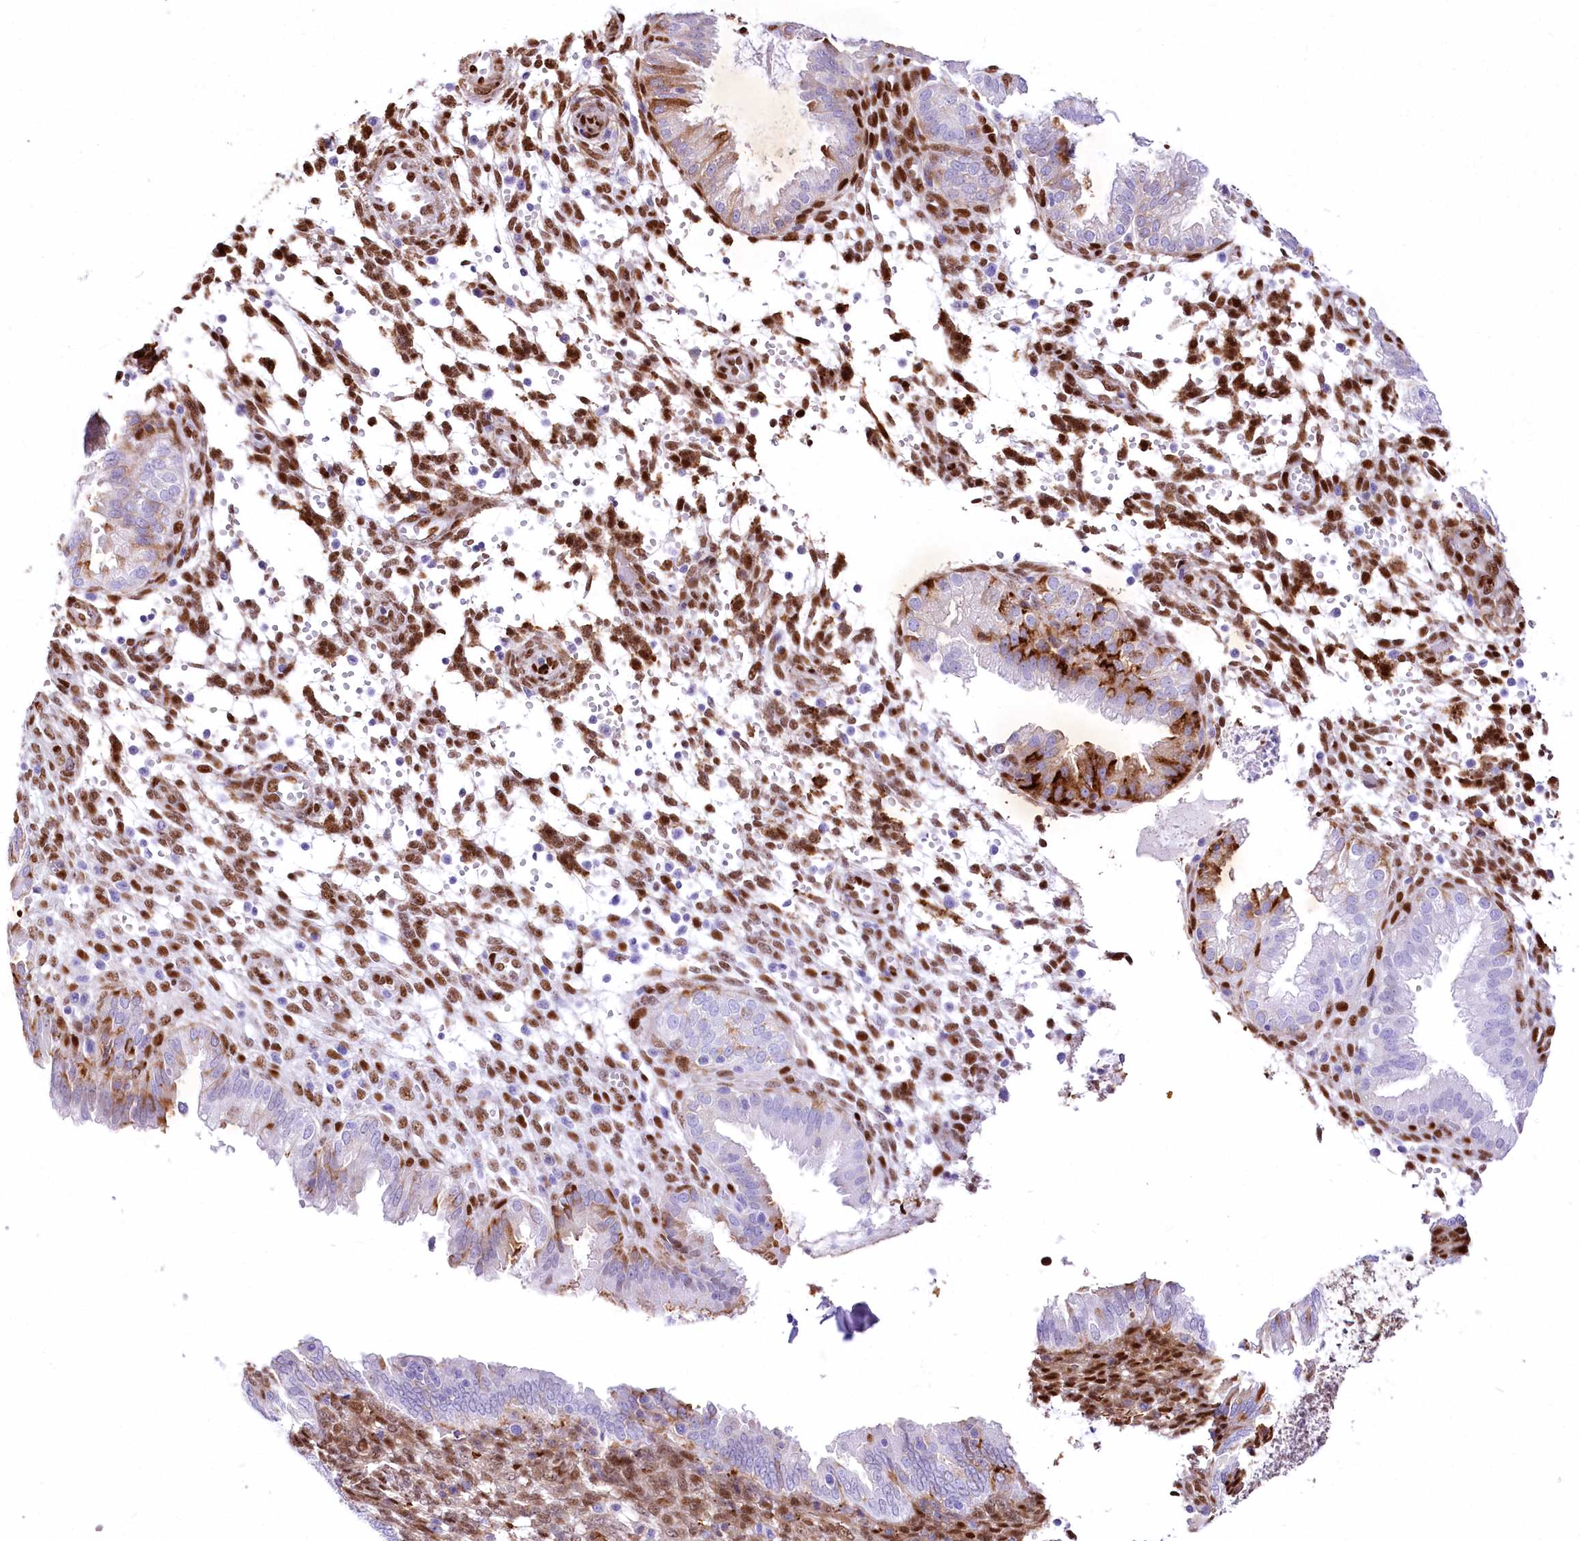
{"staining": {"intensity": "strong", "quantity": ">75%", "location": "nuclear"}, "tissue": "endometrium", "cell_type": "Cells in endometrial stroma", "image_type": "normal", "snomed": [{"axis": "morphology", "description": "Normal tissue, NOS"}, {"axis": "topography", "description": "Endometrium"}], "caption": "Endometrium was stained to show a protein in brown. There is high levels of strong nuclear positivity in about >75% of cells in endometrial stroma. Immunohistochemistry (ihc) stains the protein of interest in brown and the nuclei are stained blue.", "gene": "PTMS", "patient": {"sex": "female", "age": 33}}